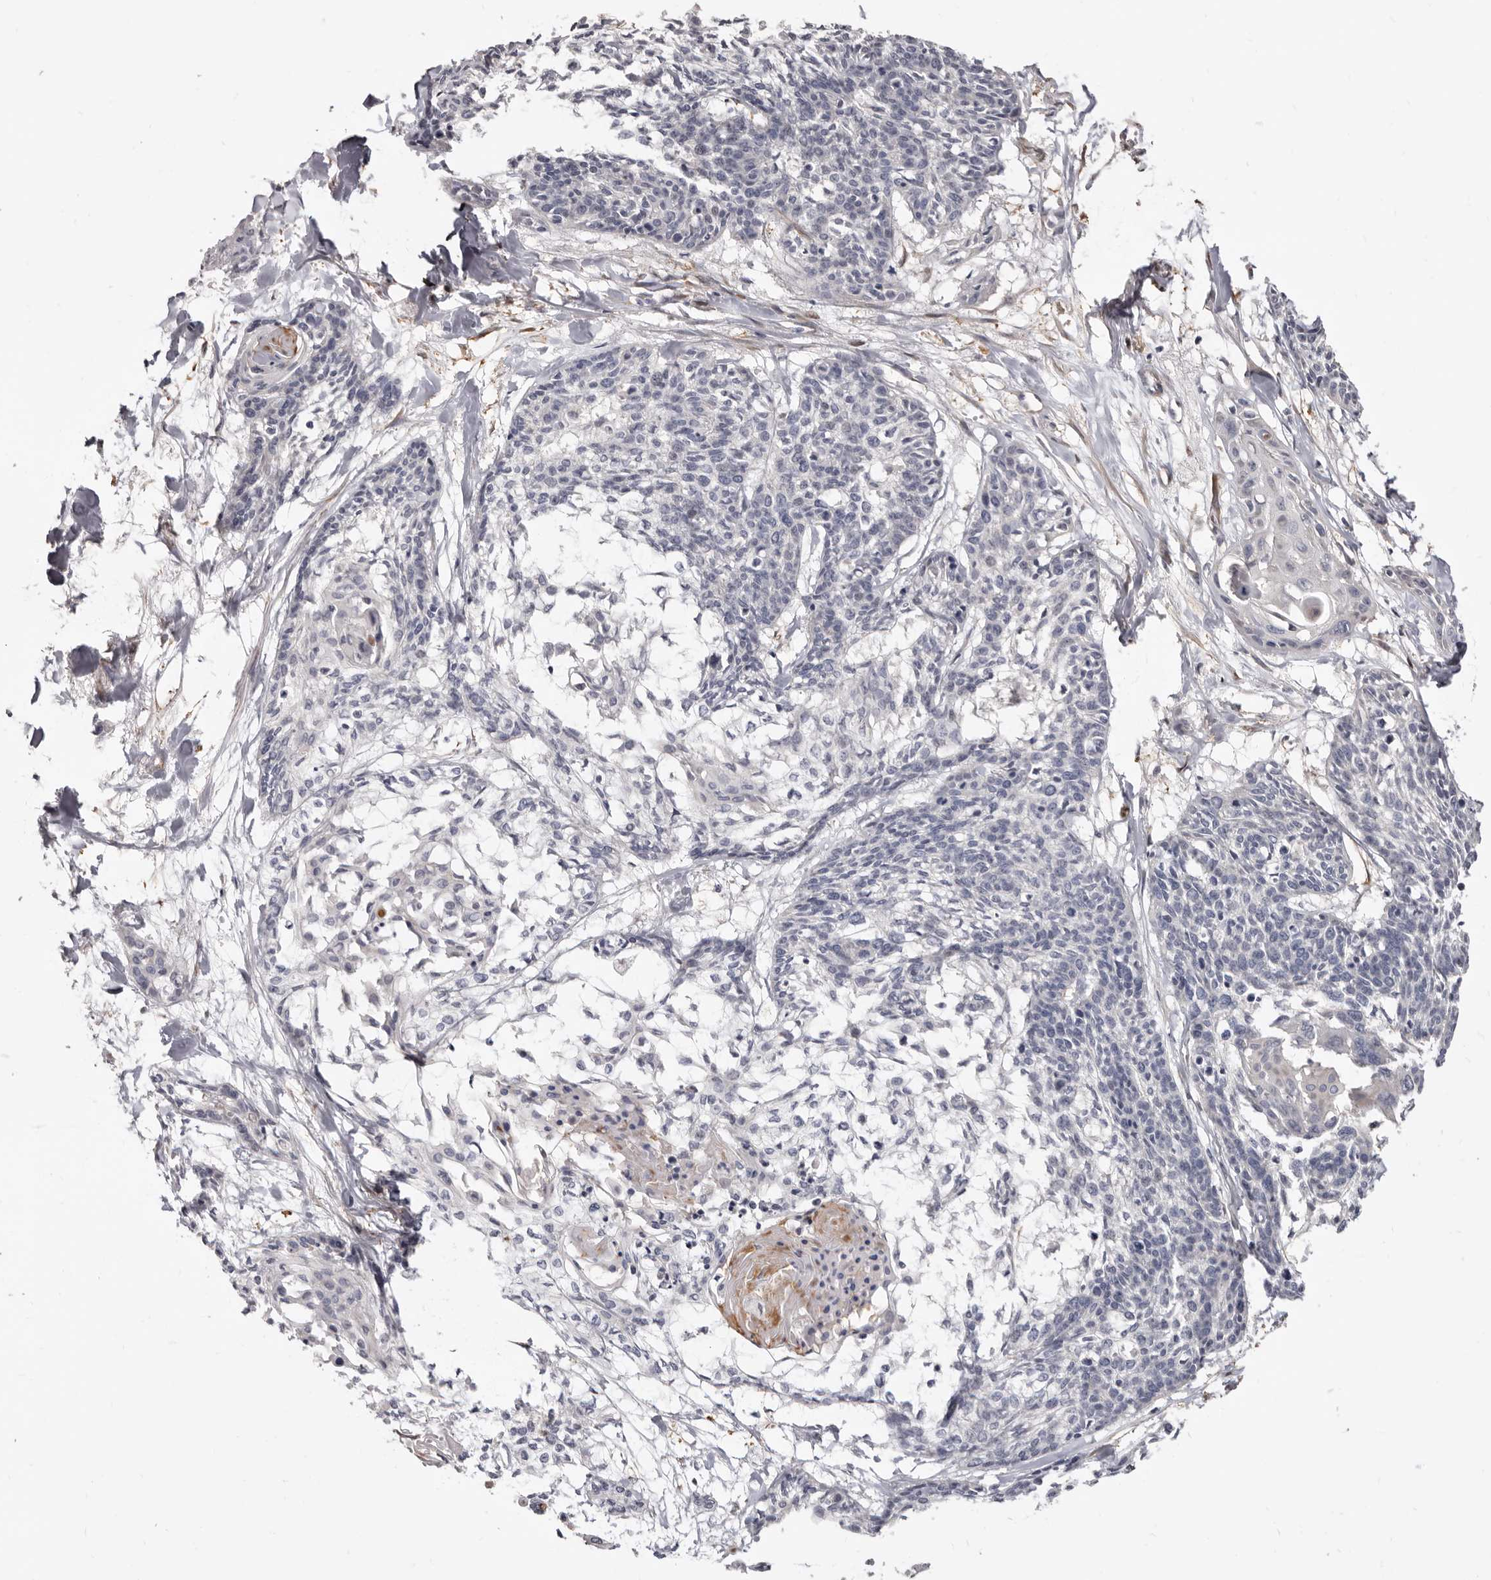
{"staining": {"intensity": "negative", "quantity": "none", "location": "none"}, "tissue": "cervical cancer", "cell_type": "Tumor cells", "image_type": "cancer", "snomed": [{"axis": "morphology", "description": "Squamous cell carcinoma, NOS"}, {"axis": "topography", "description": "Cervix"}], "caption": "Tumor cells are negative for brown protein staining in cervical cancer (squamous cell carcinoma). (IHC, brightfield microscopy, high magnification).", "gene": "KHDRBS2", "patient": {"sex": "female", "age": 57}}